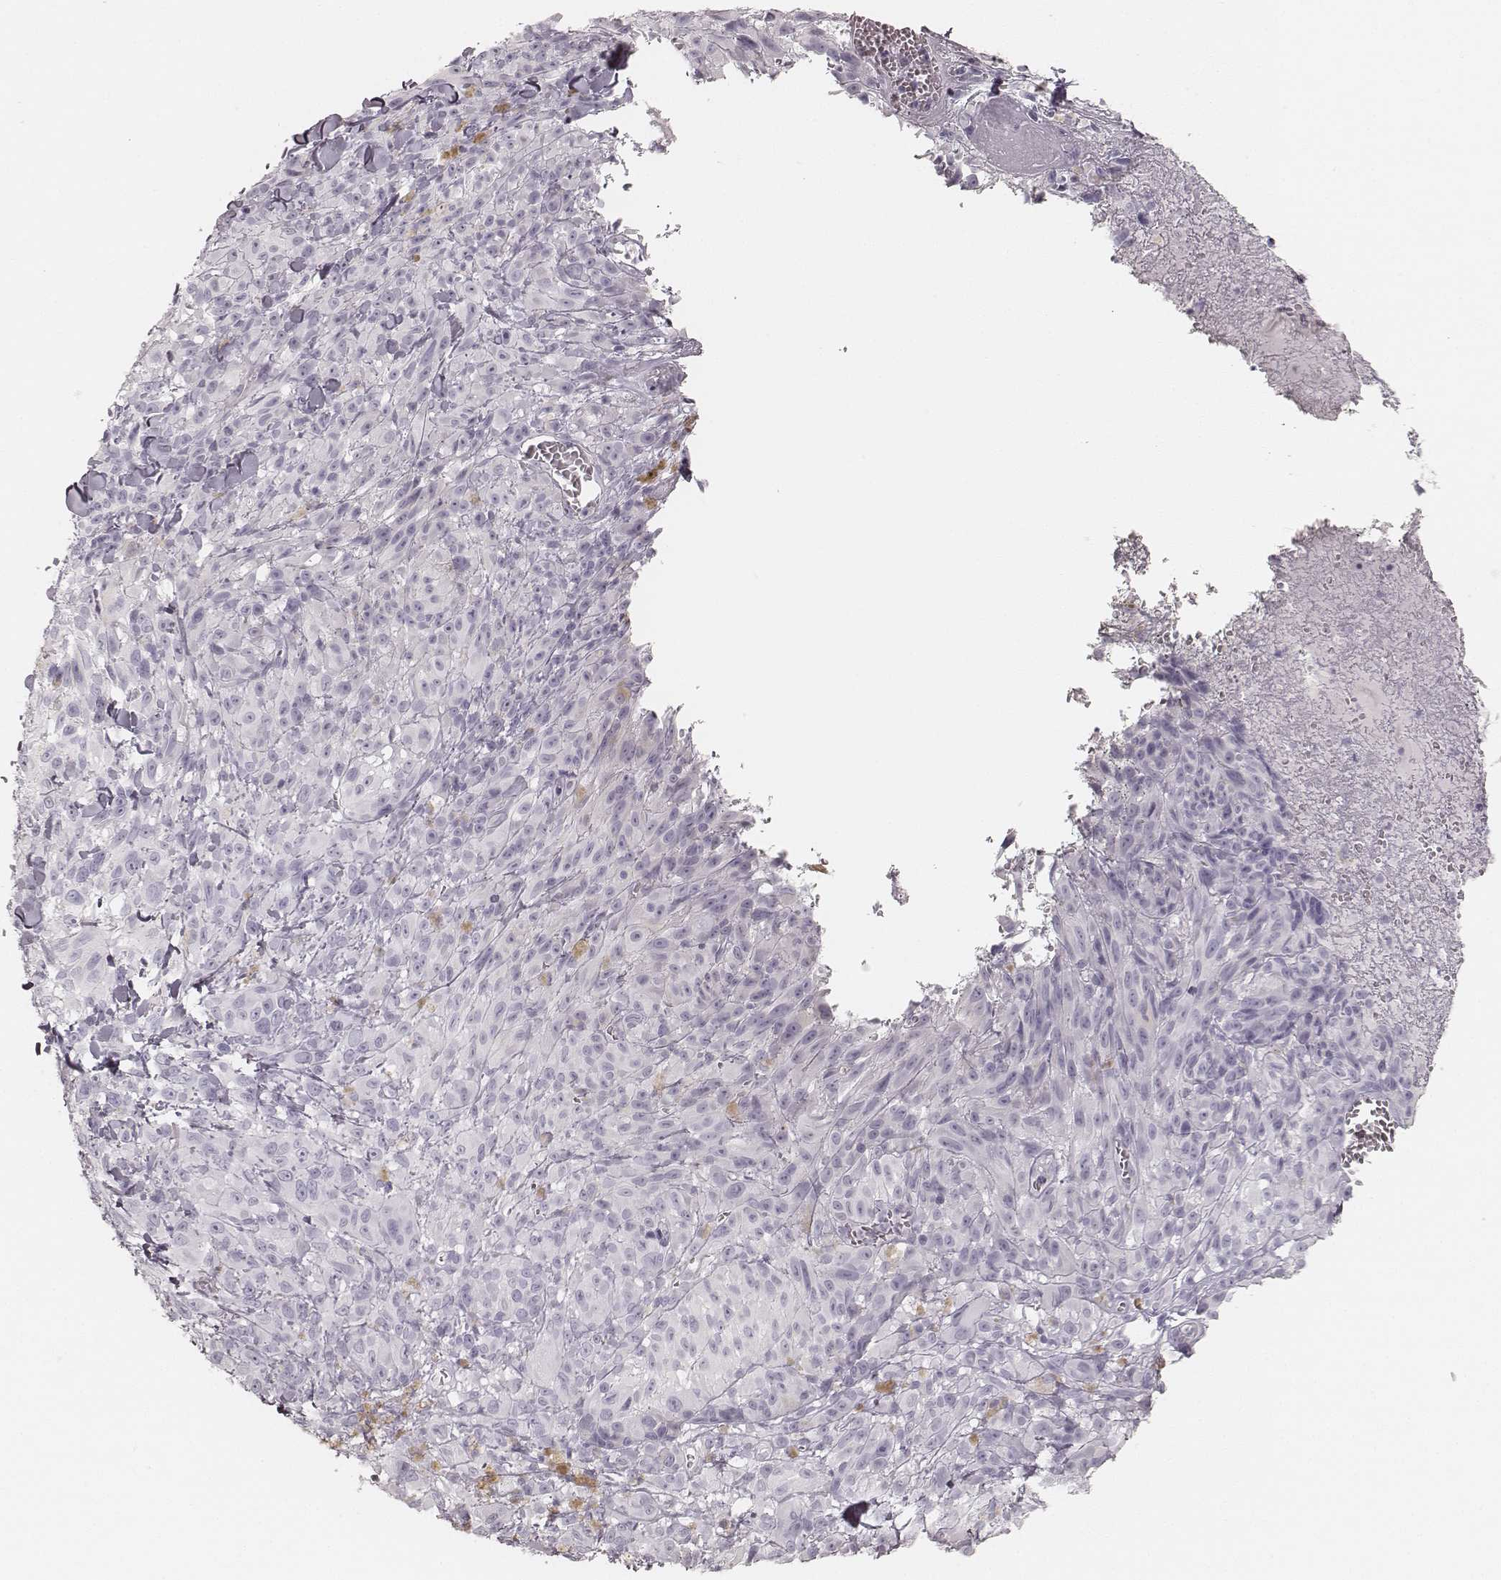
{"staining": {"intensity": "negative", "quantity": "none", "location": "none"}, "tissue": "melanoma", "cell_type": "Tumor cells", "image_type": "cancer", "snomed": [{"axis": "morphology", "description": "Malignant melanoma, NOS"}, {"axis": "topography", "description": "Skin"}], "caption": "Immunohistochemical staining of human melanoma reveals no significant positivity in tumor cells.", "gene": "KRT34", "patient": {"sex": "male", "age": 83}}